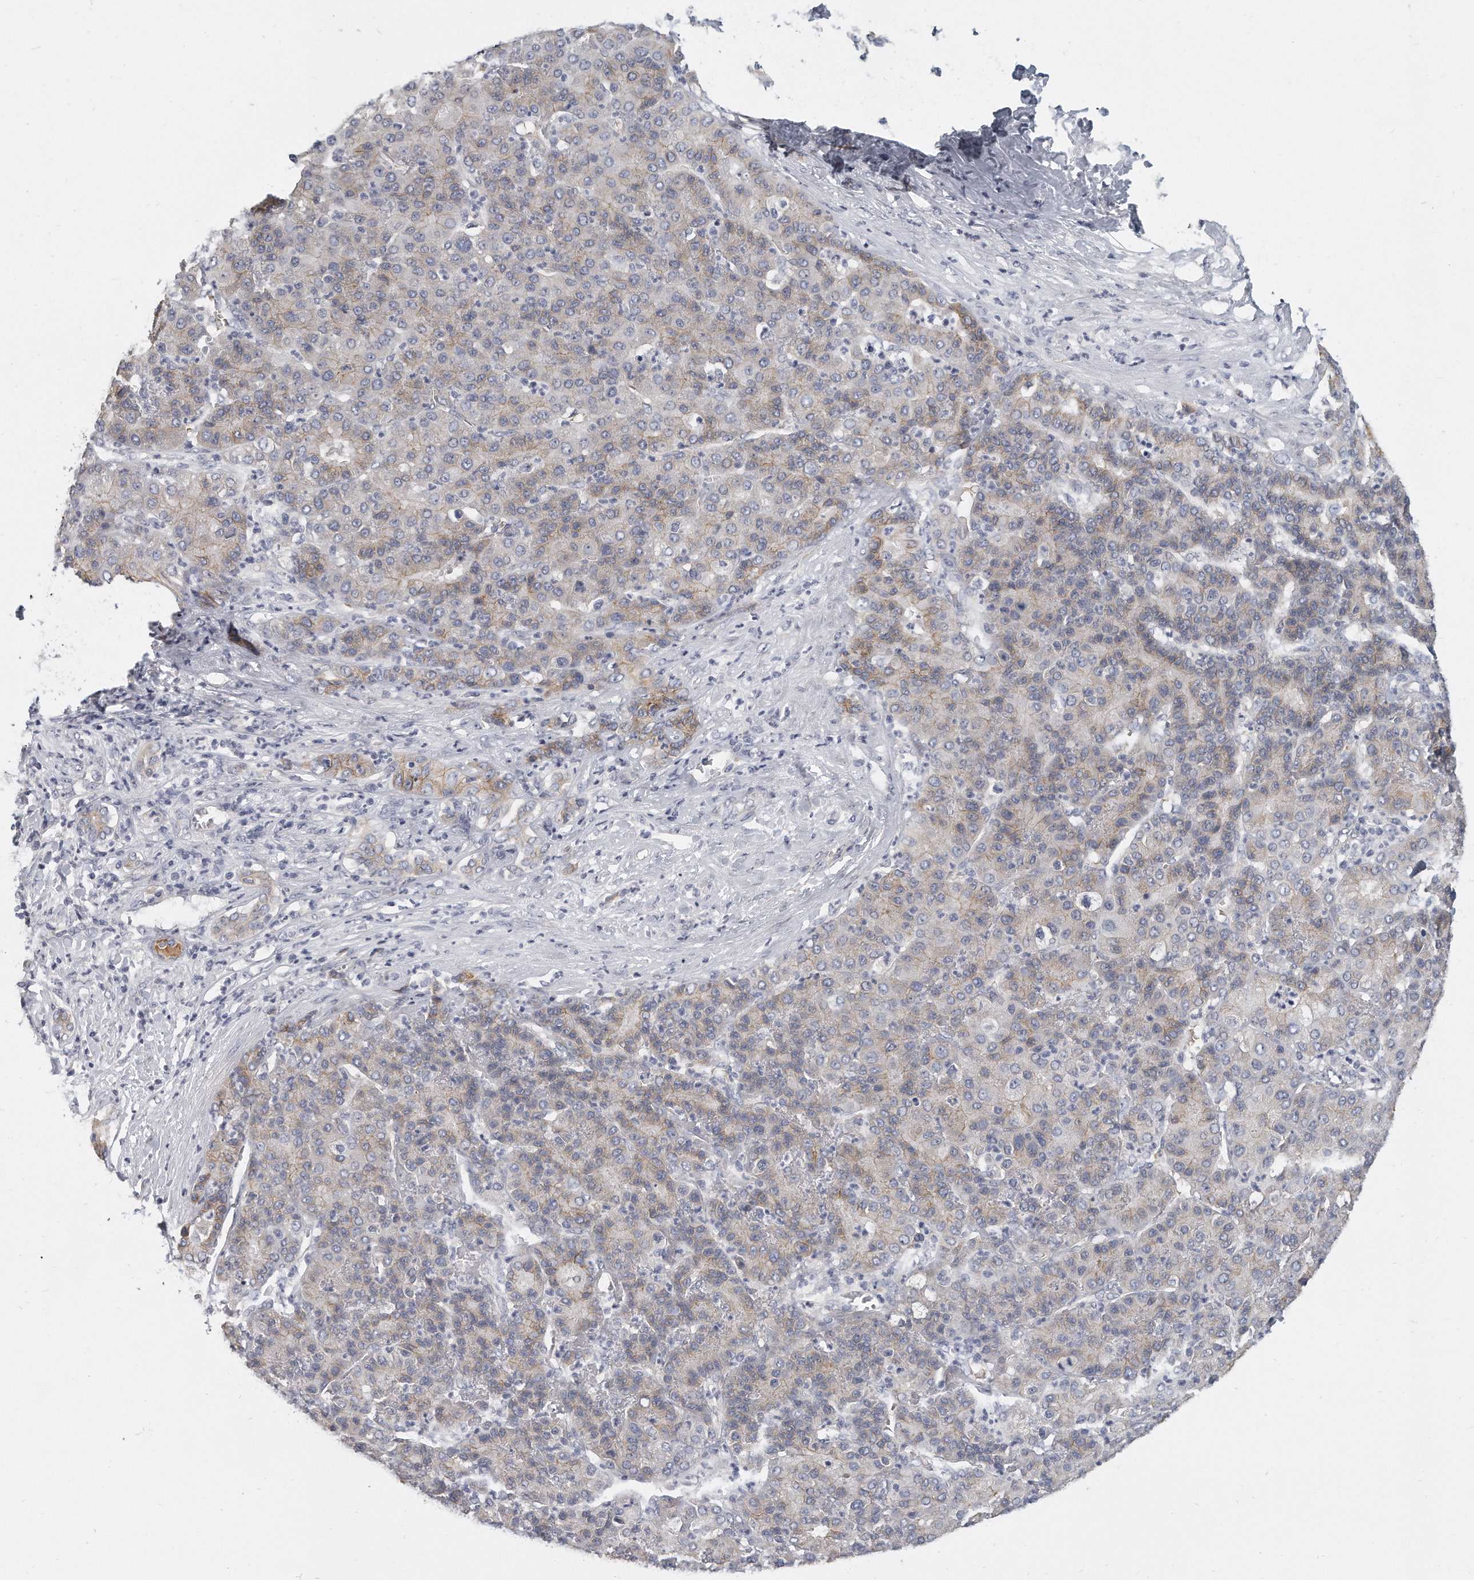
{"staining": {"intensity": "weak", "quantity": "<25%", "location": "cytoplasmic/membranous"}, "tissue": "liver cancer", "cell_type": "Tumor cells", "image_type": "cancer", "snomed": [{"axis": "morphology", "description": "Carcinoma, Hepatocellular, NOS"}, {"axis": "topography", "description": "Liver"}], "caption": "This is an immunohistochemistry (IHC) histopathology image of liver cancer. There is no positivity in tumor cells.", "gene": "PLEKHA6", "patient": {"sex": "male", "age": 65}}